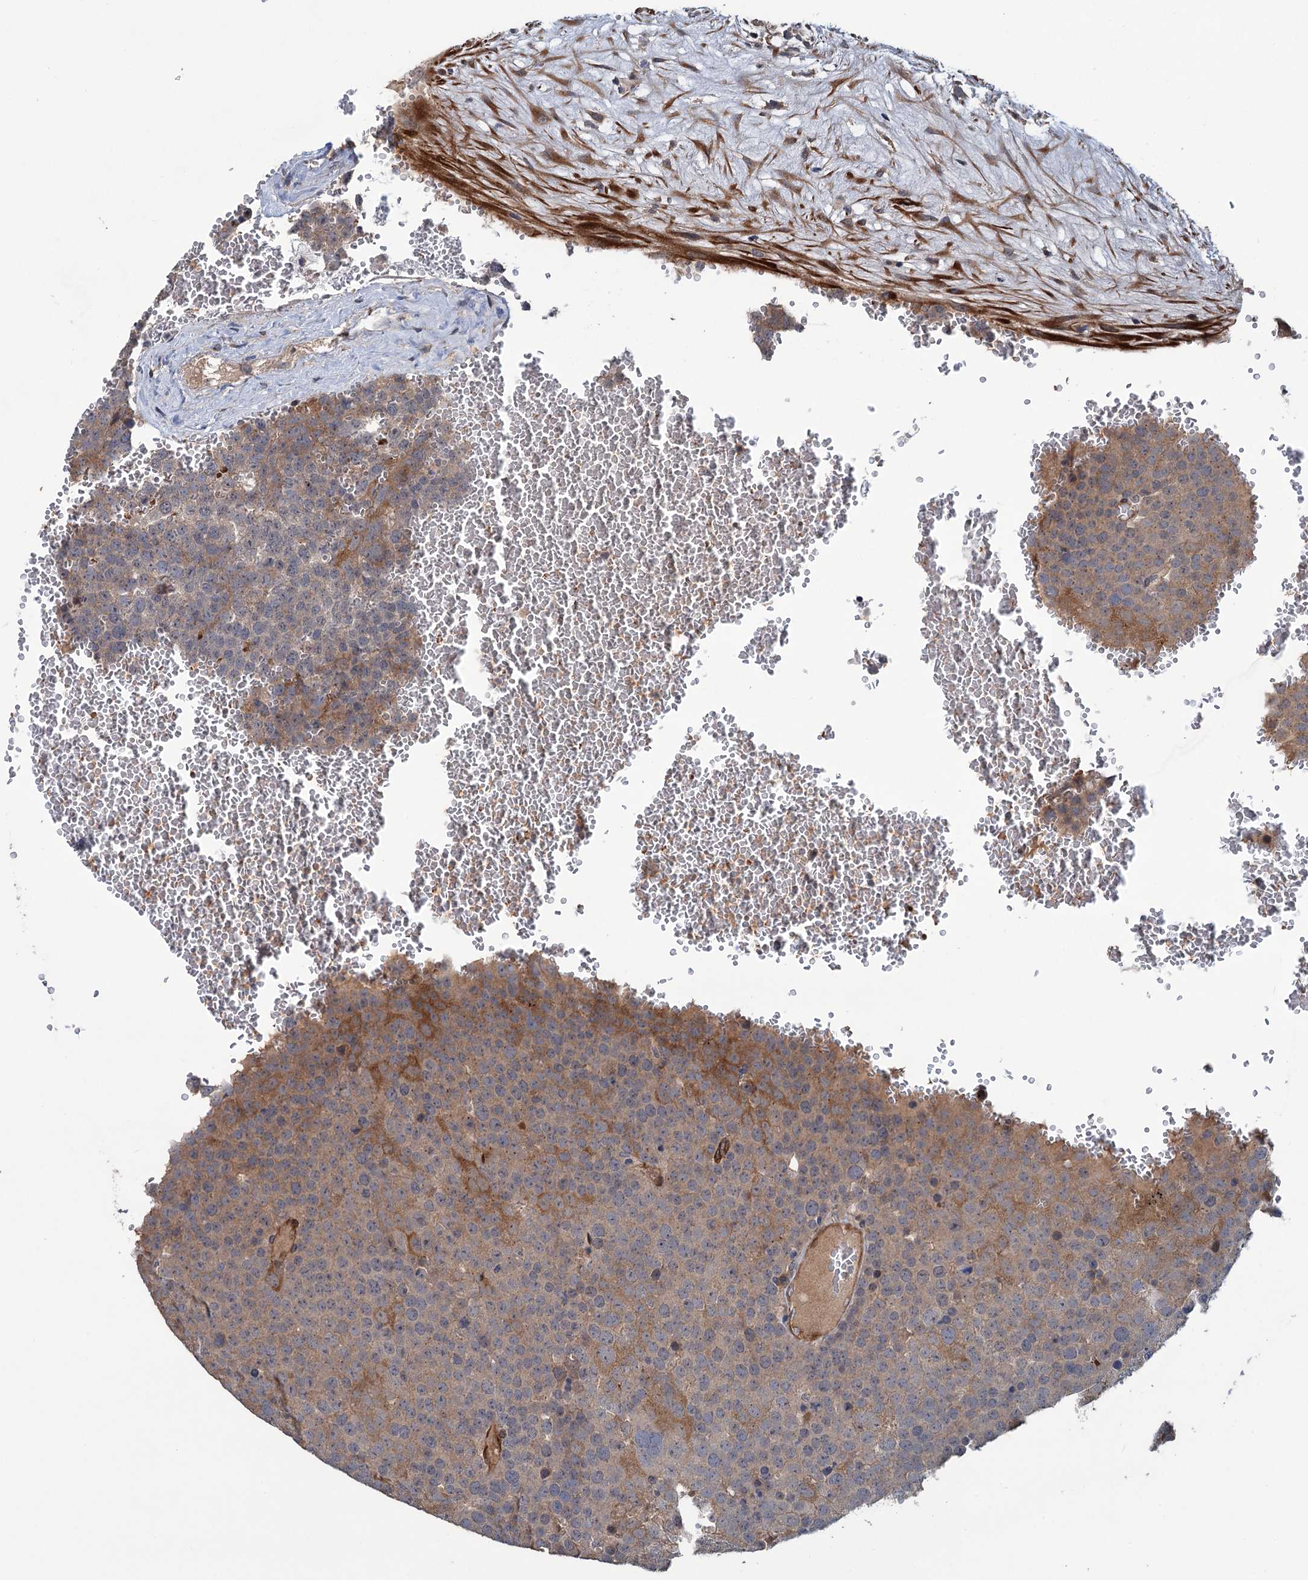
{"staining": {"intensity": "moderate", "quantity": "25%-75%", "location": "cytoplasmic/membranous"}, "tissue": "testis cancer", "cell_type": "Tumor cells", "image_type": "cancer", "snomed": [{"axis": "morphology", "description": "Seminoma, NOS"}, {"axis": "topography", "description": "Testis"}], "caption": "This histopathology image demonstrates immunohistochemistry (IHC) staining of human testis cancer (seminoma), with medium moderate cytoplasmic/membranous staining in about 25%-75% of tumor cells.", "gene": "PKN2", "patient": {"sex": "male", "age": 71}}